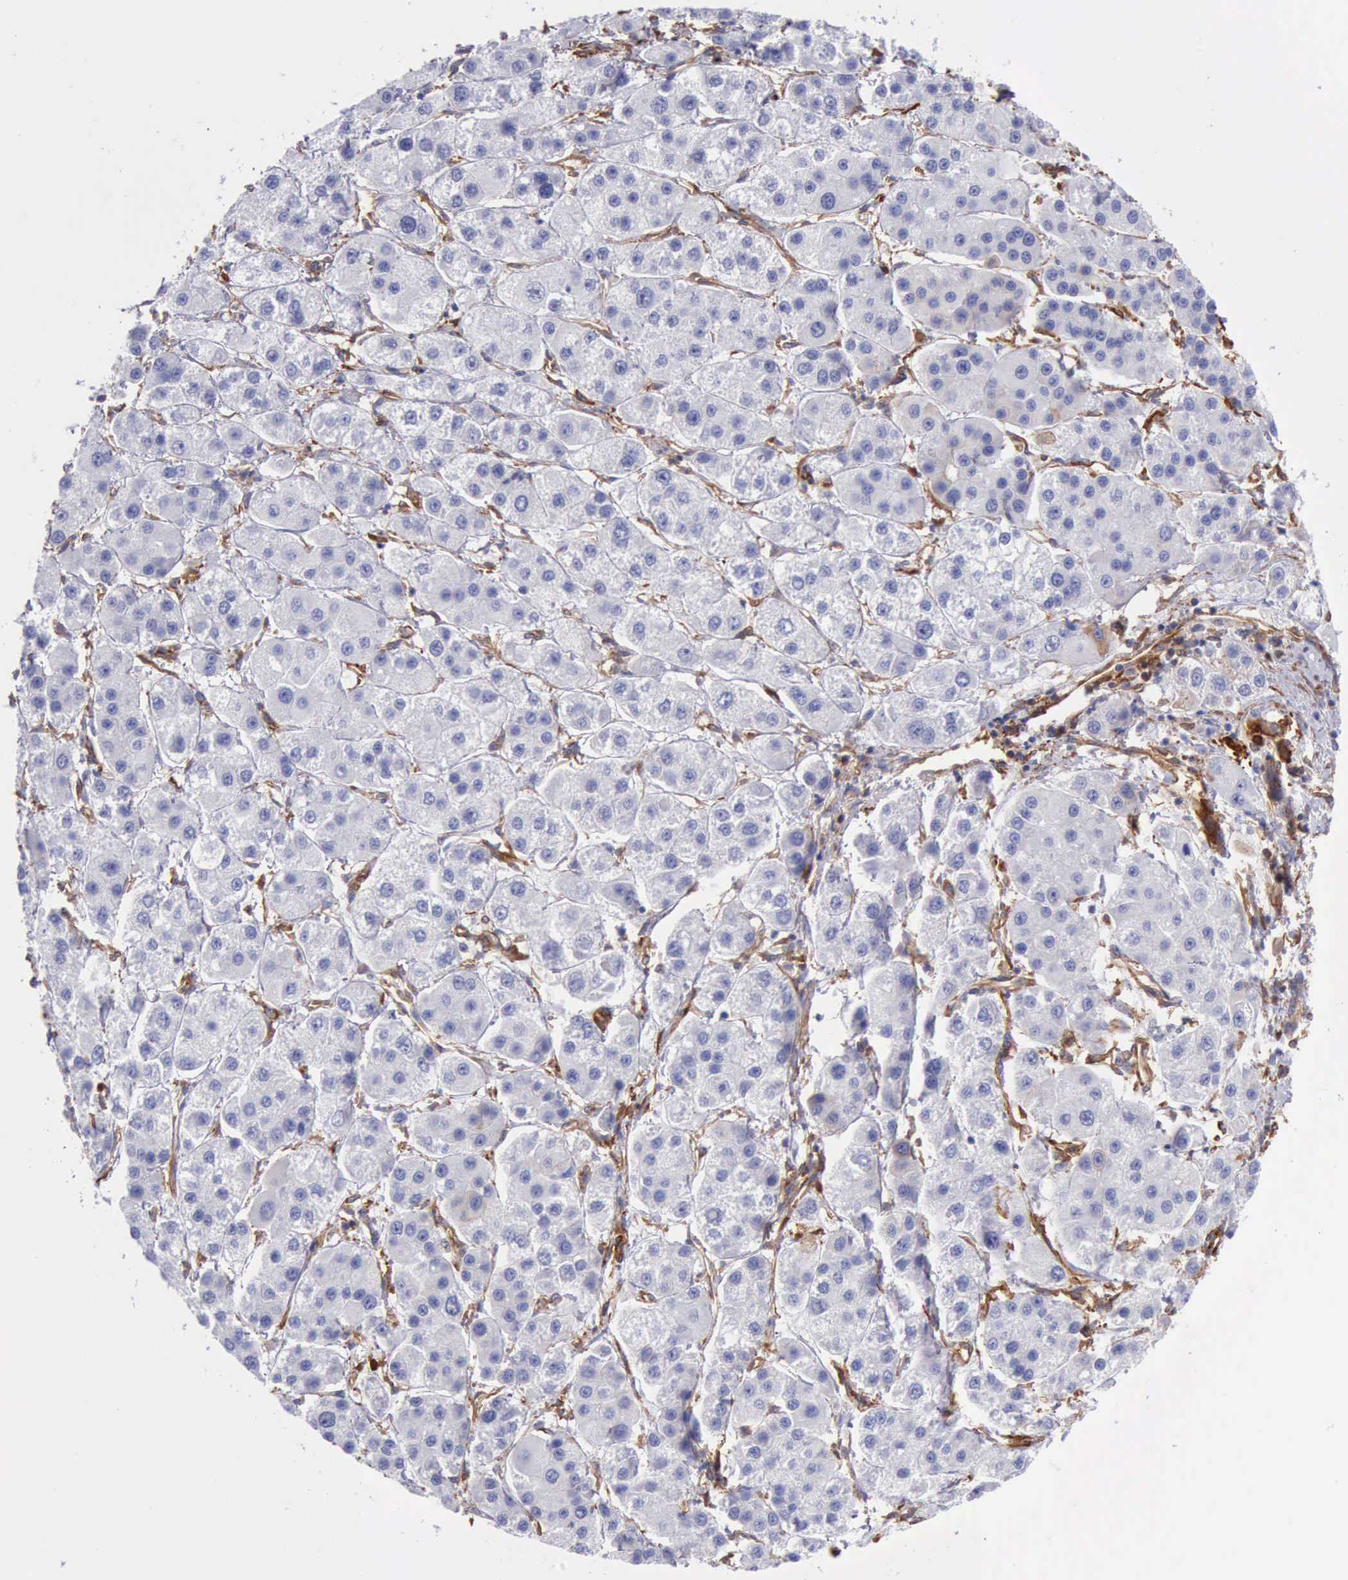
{"staining": {"intensity": "negative", "quantity": "none", "location": "none"}, "tissue": "liver cancer", "cell_type": "Tumor cells", "image_type": "cancer", "snomed": [{"axis": "morphology", "description": "Carcinoma, Hepatocellular, NOS"}, {"axis": "topography", "description": "Liver"}], "caption": "A high-resolution micrograph shows IHC staining of hepatocellular carcinoma (liver), which reveals no significant positivity in tumor cells.", "gene": "FLNA", "patient": {"sex": "female", "age": 85}}